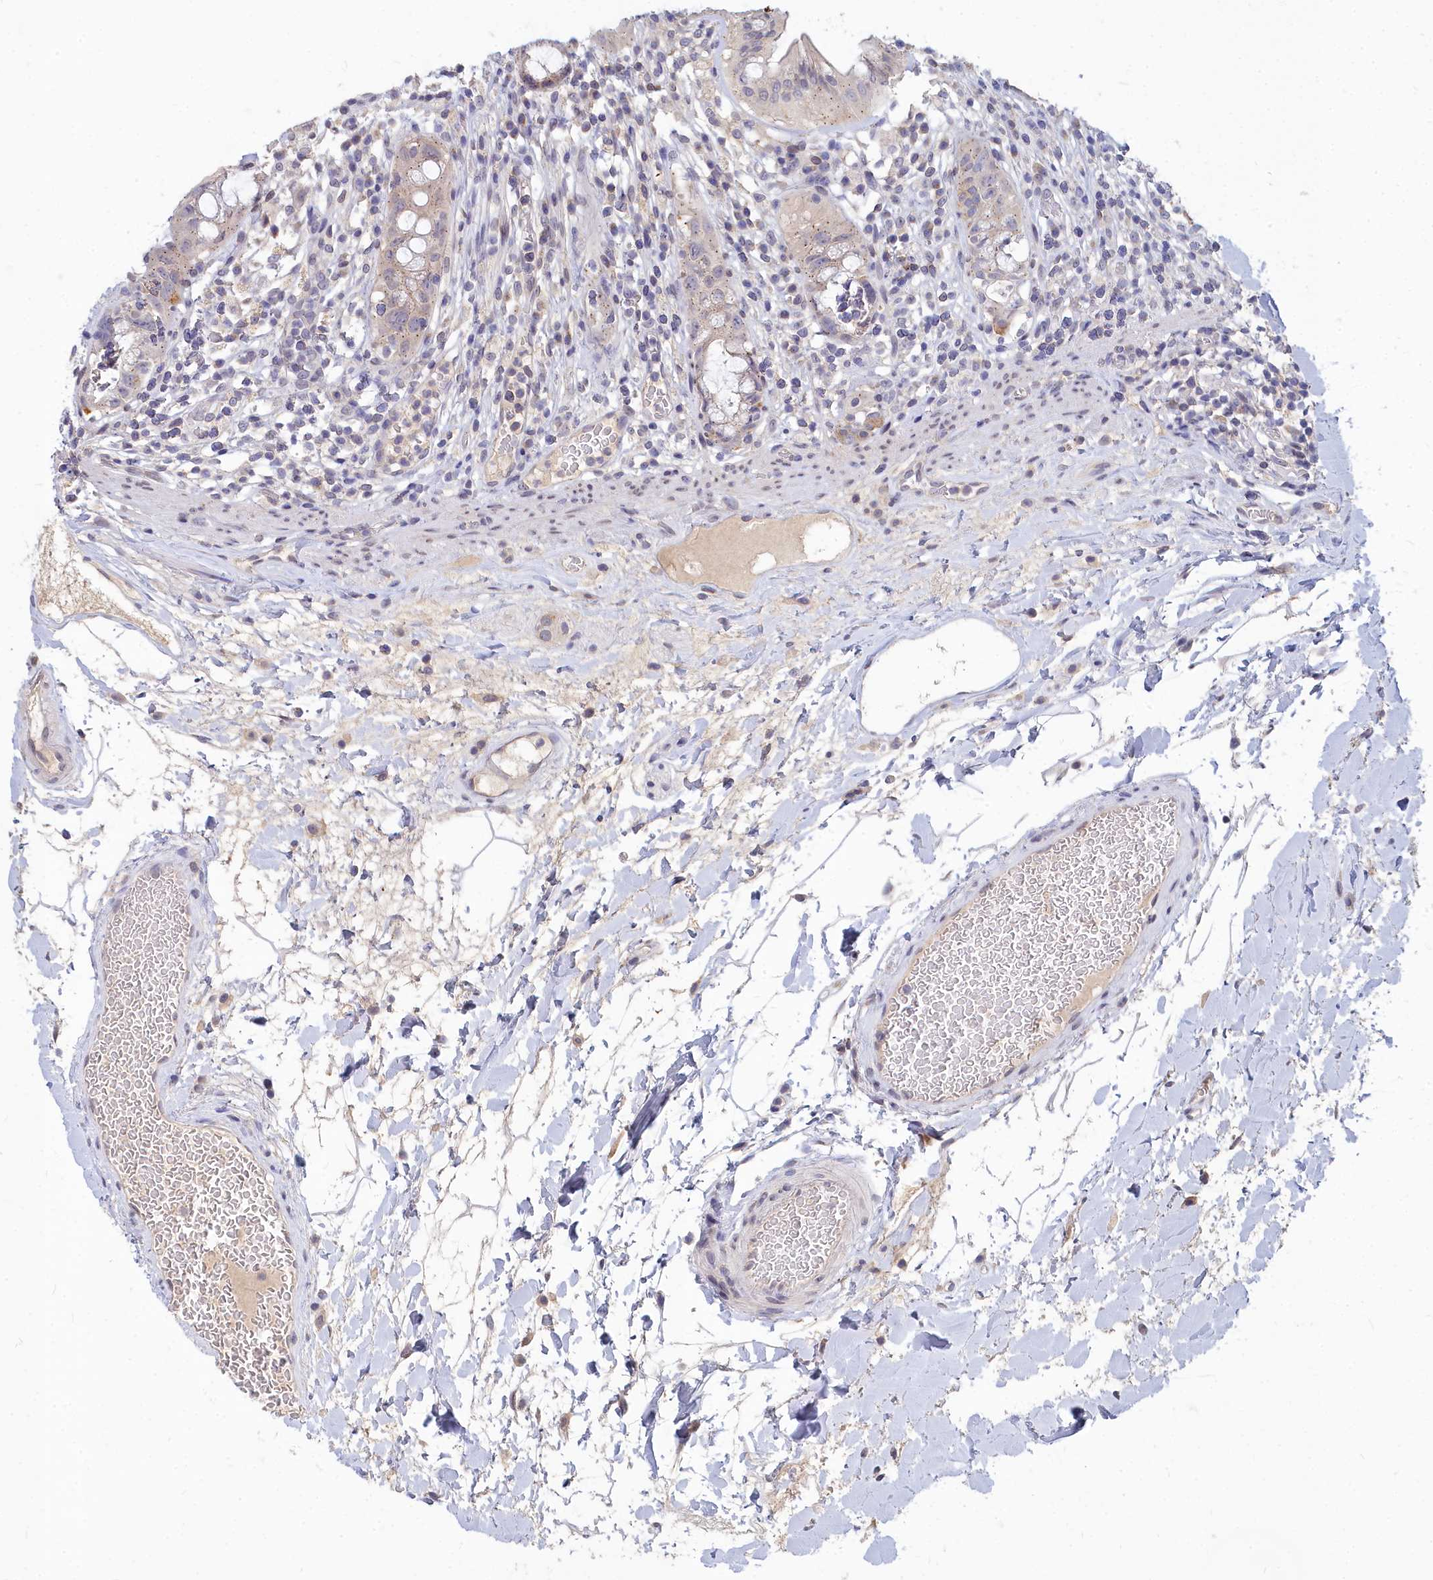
{"staining": {"intensity": "weak", "quantity": "25%-75%", "location": "cytoplasmic/membranous"}, "tissue": "rectum", "cell_type": "Glandular cells", "image_type": "normal", "snomed": [{"axis": "morphology", "description": "Normal tissue, NOS"}, {"axis": "topography", "description": "Rectum"}], "caption": "Rectum was stained to show a protein in brown. There is low levels of weak cytoplasmic/membranous staining in approximately 25%-75% of glandular cells.", "gene": "NOXA1", "patient": {"sex": "female", "age": 57}}